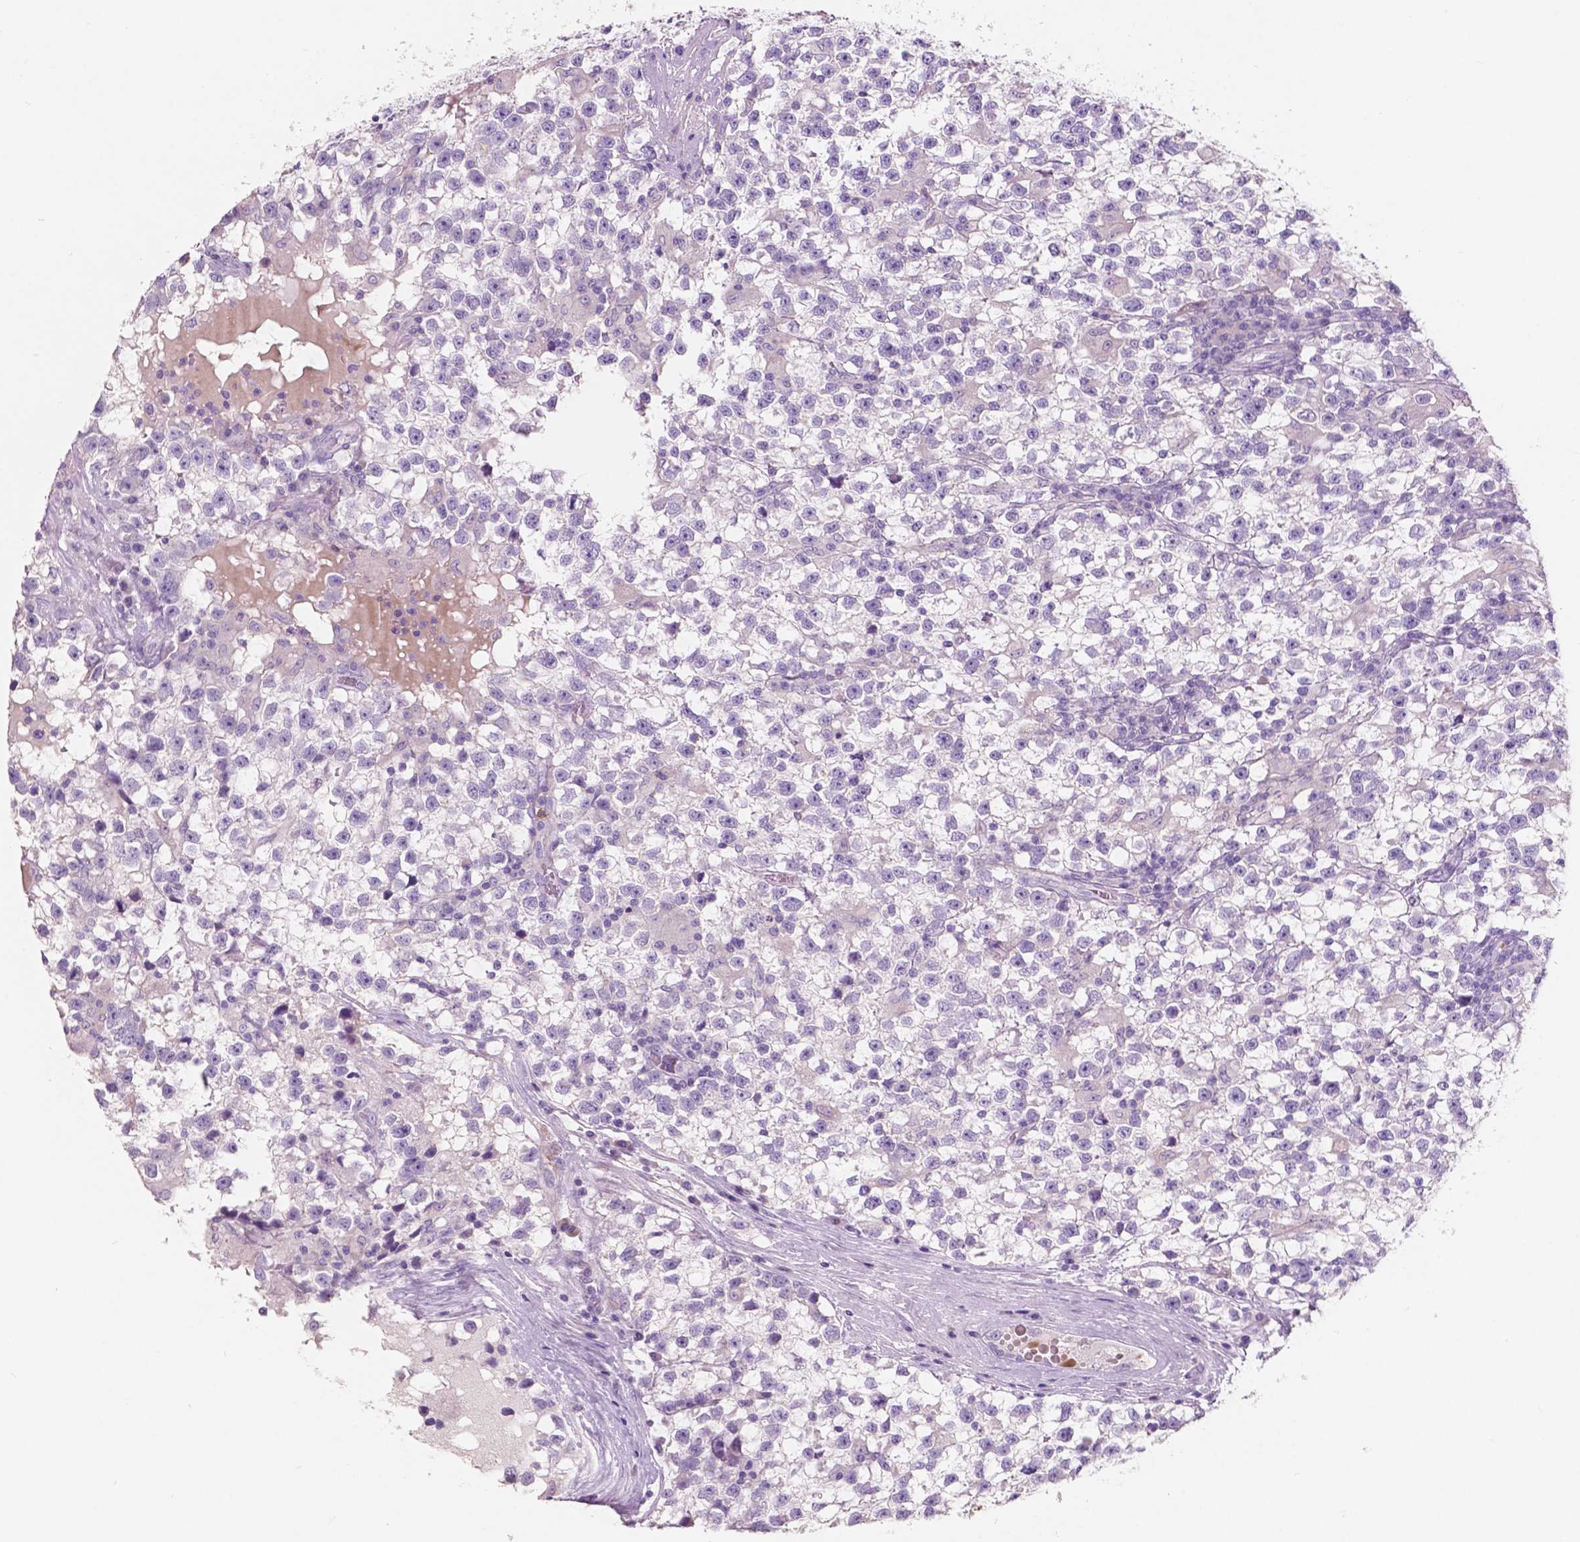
{"staining": {"intensity": "negative", "quantity": "none", "location": "none"}, "tissue": "testis cancer", "cell_type": "Tumor cells", "image_type": "cancer", "snomed": [{"axis": "morphology", "description": "Seminoma, NOS"}, {"axis": "topography", "description": "Testis"}], "caption": "Immunohistochemical staining of human testis seminoma demonstrates no significant expression in tumor cells. The staining is performed using DAB brown chromogen with nuclei counter-stained in using hematoxylin.", "gene": "CUZD1", "patient": {"sex": "male", "age": 31}}